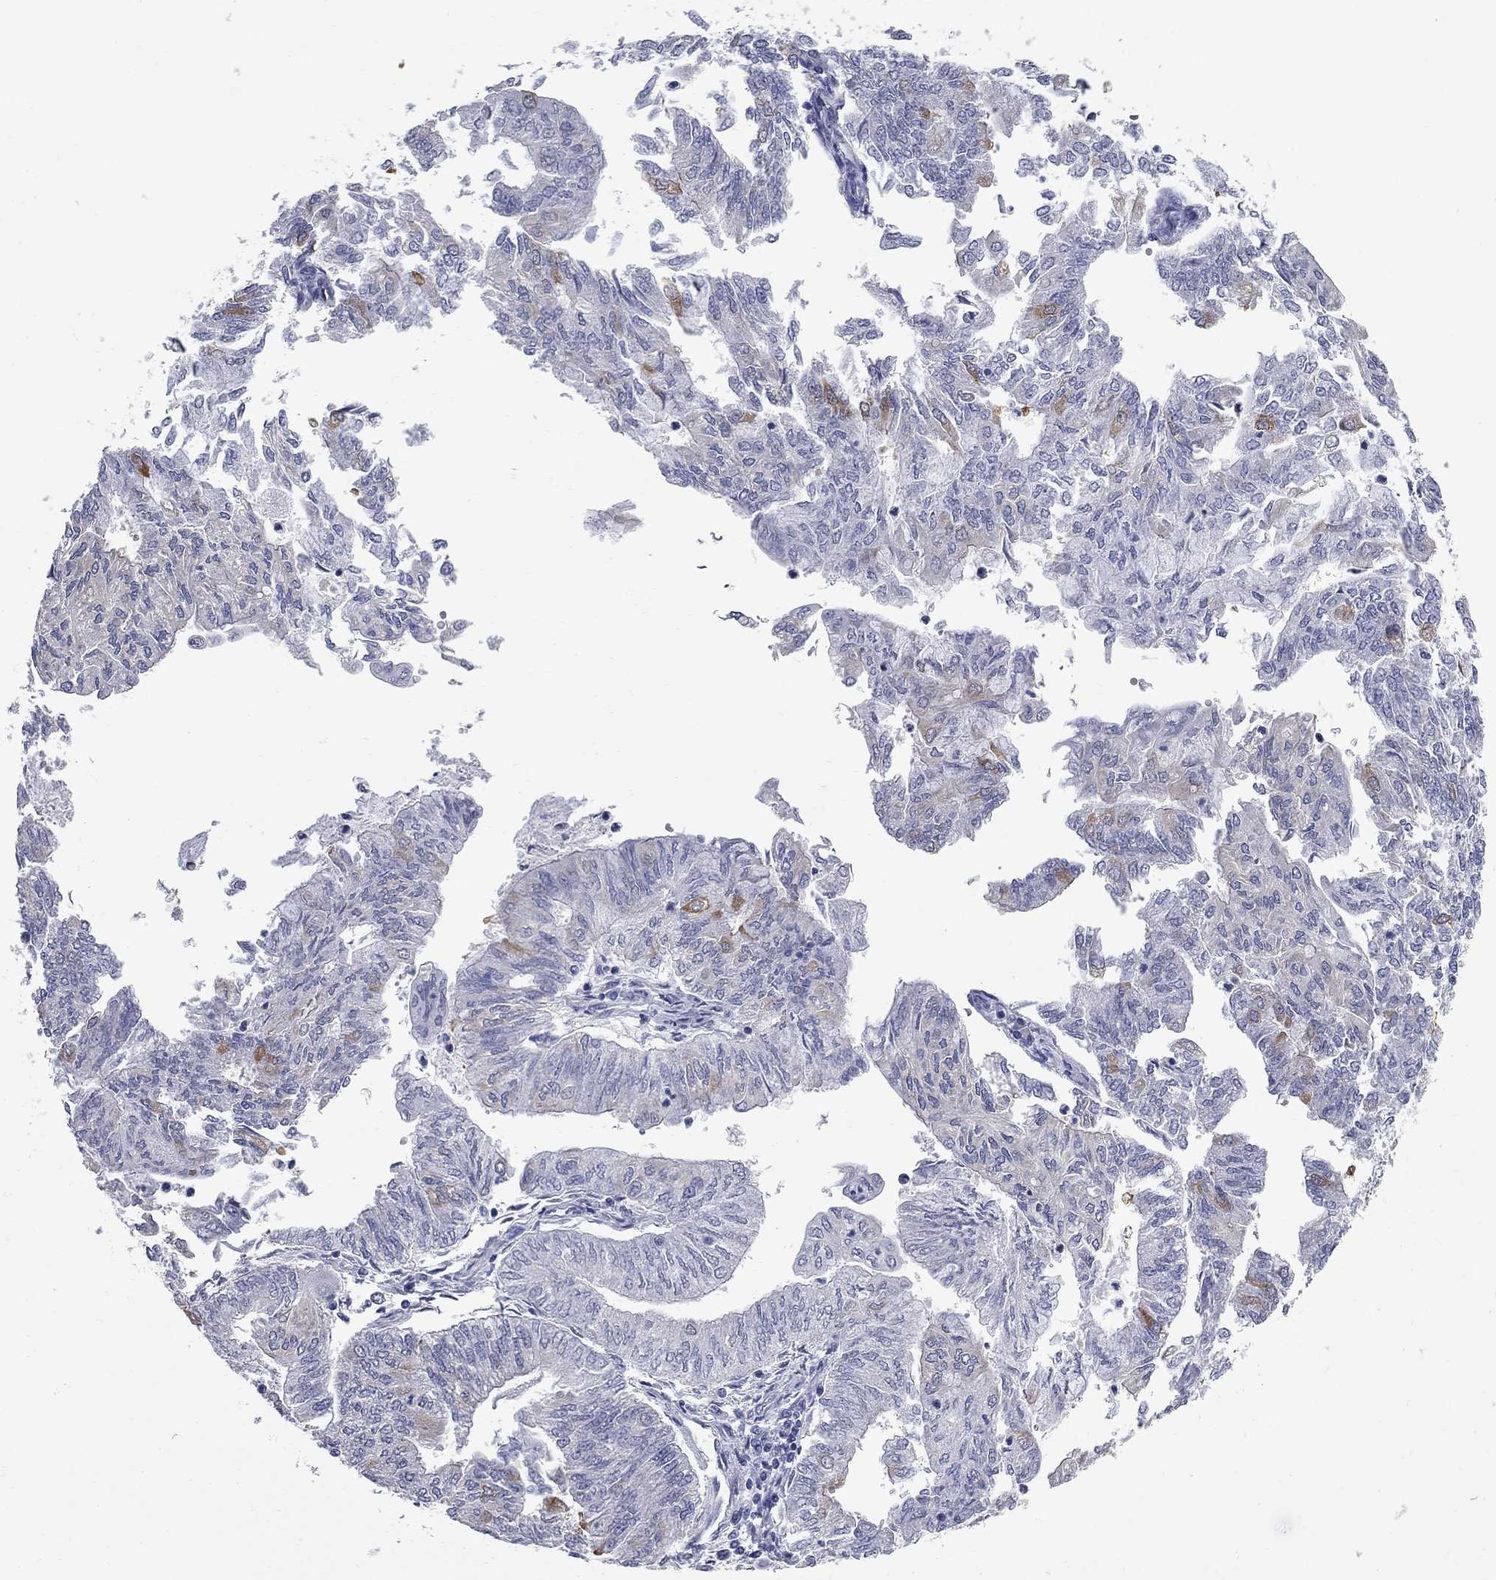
{"staining": {"intensity": "moderate", "quantity": "<25%", "location": "cytoplasmic/membranous"}, "tissue": "endometrial cancer", "cell_type": "Tumor cells", "image_type": "cancer", "snomed": [{"axis": "morphology", "description": "Adenocarcinoma, NOS"}, {"axis": "topography", "description": "Endometrium"}], "caption": "Endometrial cancer stained for a protein (brown) shows moderate cytoplasmic/membranous positive positivity in about <25% of tumor cells.", "gene": "GALNT8", "patient": {"sex": "female", "age": 59}}